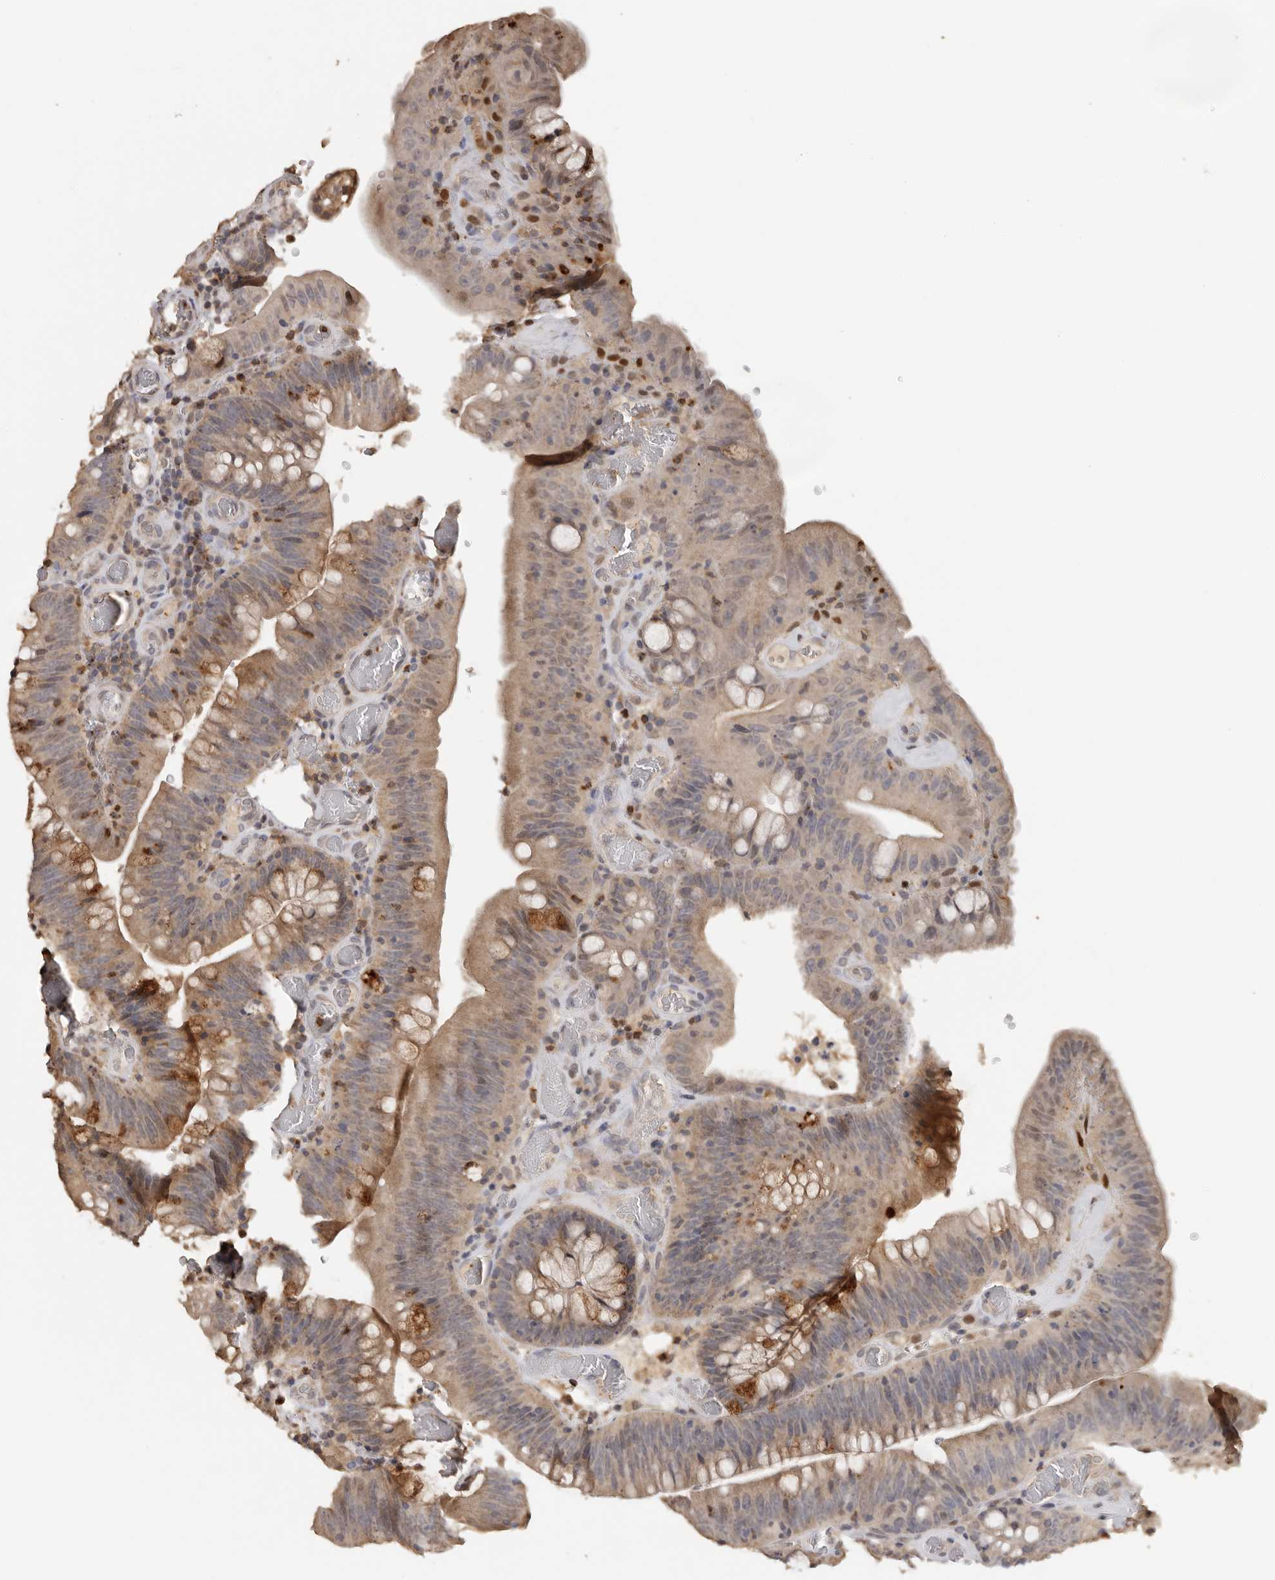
{"staining": {"intensity": "strong", "quantity": "<25%", "location": "cytoplasmic/membranous"}, "tissue": "colorectal cancer", "cell_type": "Tumor cells", "image_type": "cancer", "snomed": [{"axis": "morphology", "description": "Normal tissue, NOS"}, {"axis": "topography", "description": "Colon"}], "caption": "A brown stain labels strong cytoplasmic/membranous staining of a protein in colorectal cancer tumor cells.", "gene": "KIF2B", "patient": {"sex": "female", "age": 82}}